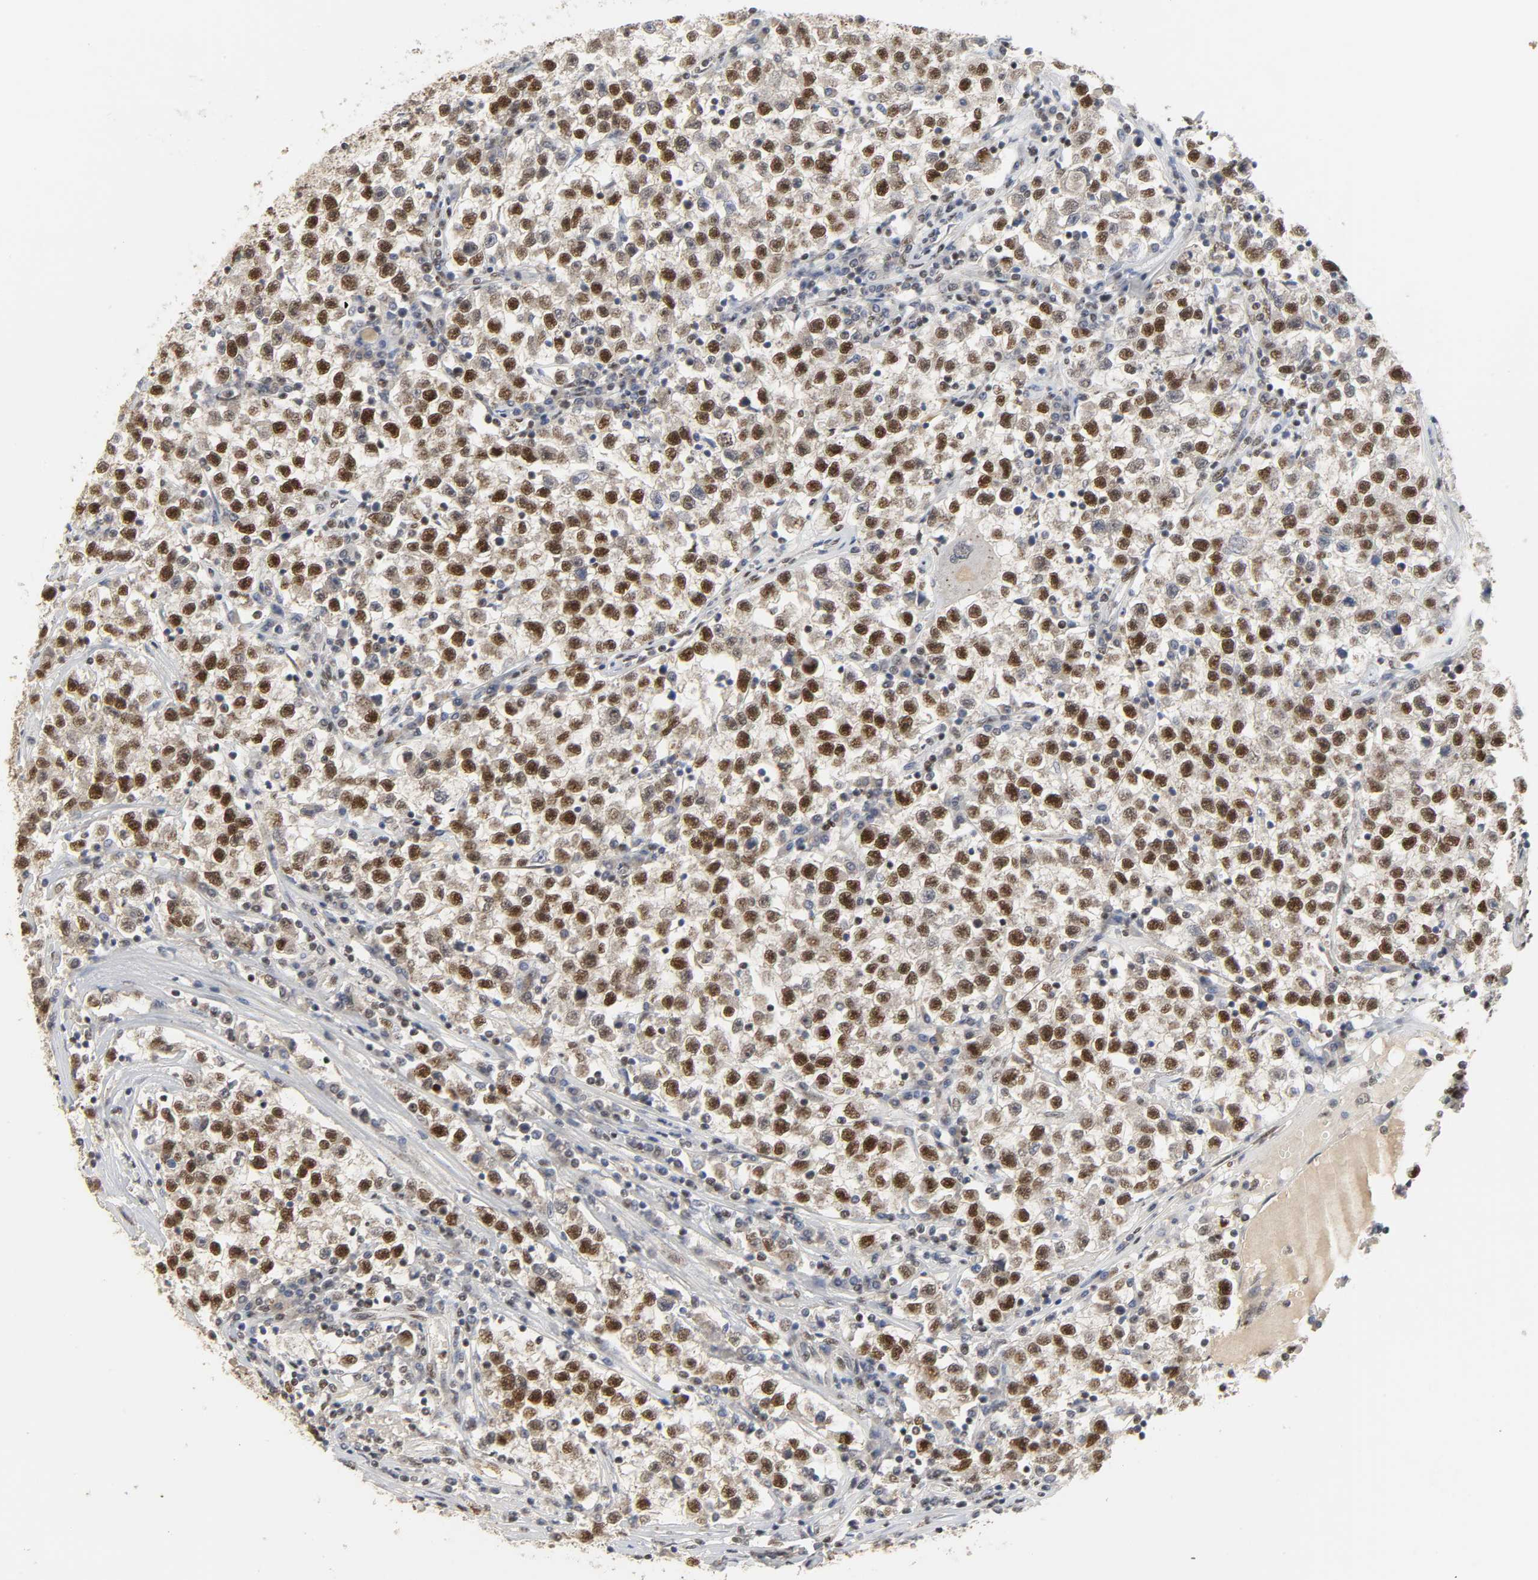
{"staining": {"intensity": "strong", "quantity": ">75%", "location": "nuclear"}, "tissue": "testis cancer", "cell_type": "Tumor cells", "image_type": "cancer", "snomed": [{"axis": "morphology", "description": "Seminoma, NOS"}, {"axis": "topography", "description": "Testis"}], "caption": "Testis seminoma tissue exhibits strong nuclear positivity in approximately >75% of tumor cells, visualized by immunohistochemistry. The protein is stained brown, and the nuclei are stained in blue (DAB IHC with brightfield microscopy, high magnification).", "gene": "NCOA6", "patient": {"sex": "male", "age": 22}}